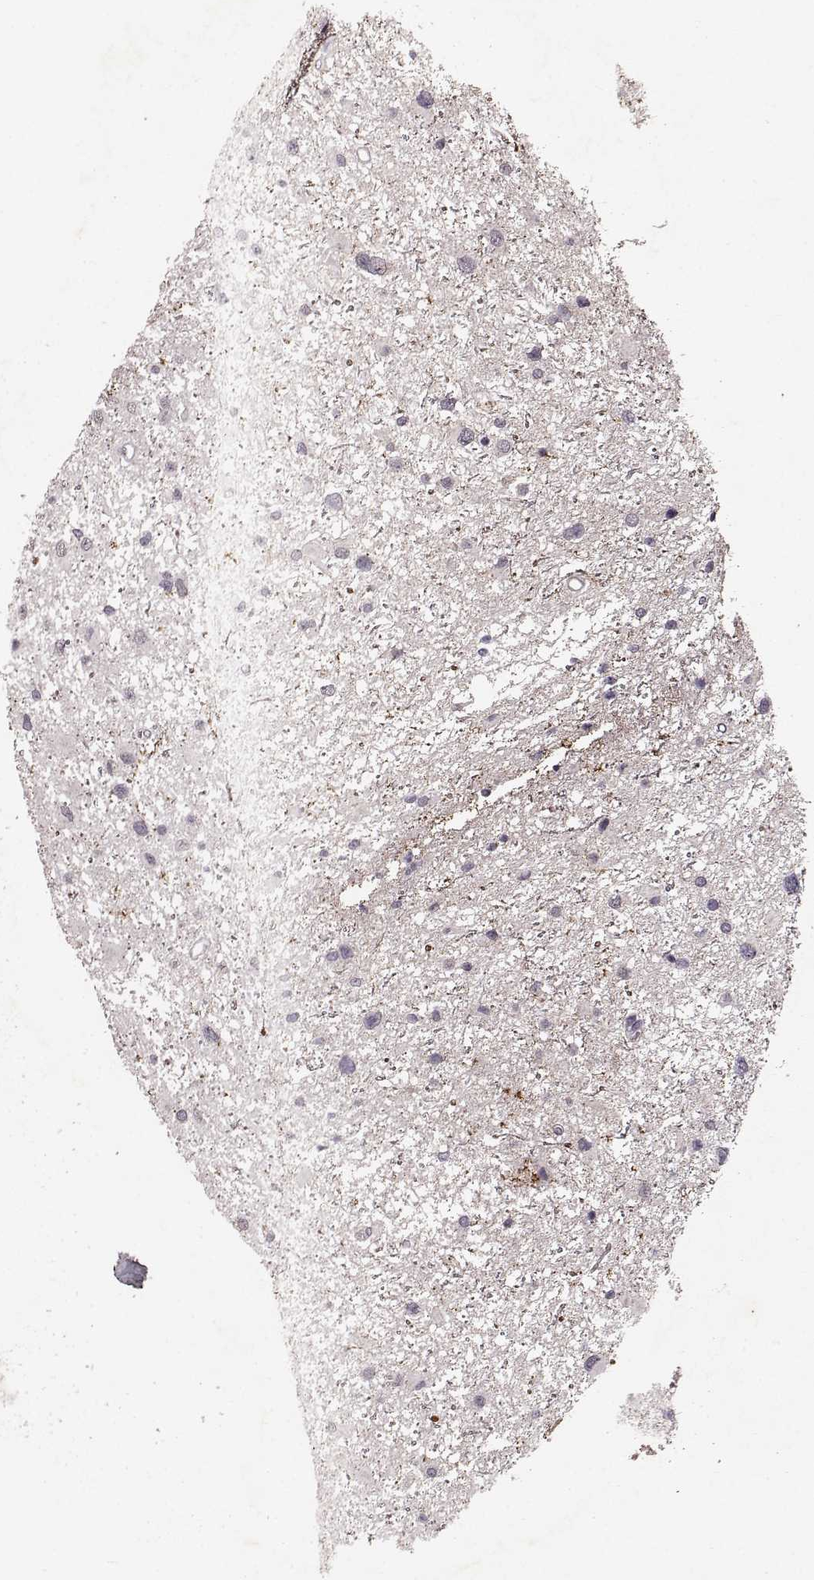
{"staining": {"intensity": "negative", "quantity": "none", "location": "none"}, "tissue": "glioma", "cell_type": "Tumor cells", "image_type": "cancer", "snomed": [{"axis": "morphology", "description": "Glioma, malignant, Low grade"}, {"axis": "topography", "description": "Brain"}], "caption": "High power microscopy micrograph of an IHC photomicrograph of malignant glioma (low-grade), revealing no significant positivity in tumor cells. (DAB immunohistochemistry (IHC) visualized using brightfield microscopy, high magnification).", "gene": "FRRS1L", "patient": {"sex": "female", "age": 32}}